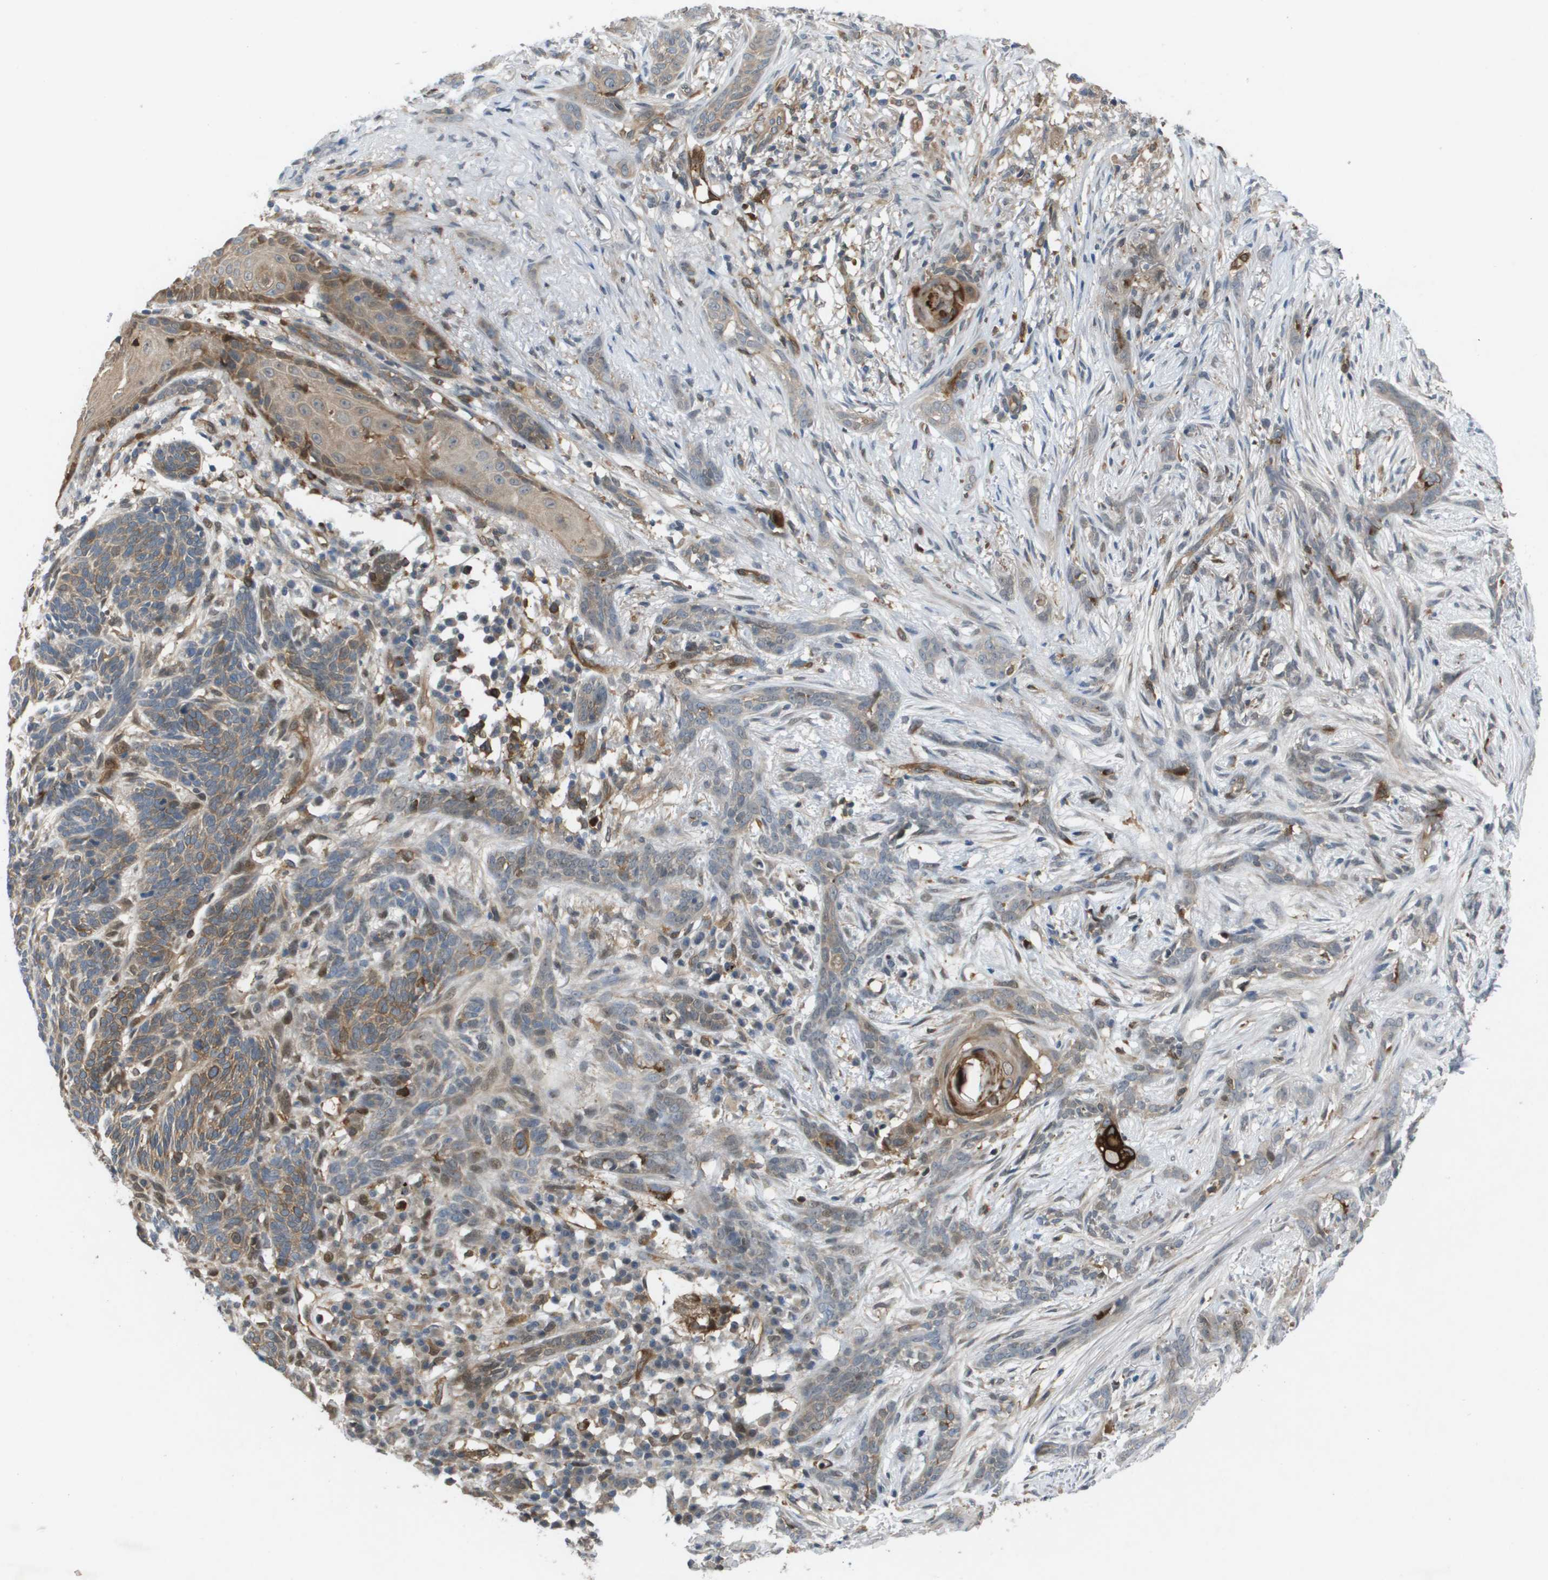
{"staining": {"intensity": "strong", "quantity": "<25%", "location": "cytoplasmic/membranous"}, "tissue": "skin cancer", "cell_type": "Tumor cells", "image_type": "cancer", "snomed": [{"axis": "morphology", "description": "Basal cell carcinoma"}, {"axis": "morphology", "description": "Adnexal tumor, benign"}, {"axis": "topography", "description": "Skin"}], "caption": "Basal cell carcinoma (skin) was stained to show a protein in brown. There is medium levels of strong cytoplasmic/membranous positivity in approximately <25% of tumor cells.", "gene": "PALD1", "patient": {"sex": "female", "age": 42}}